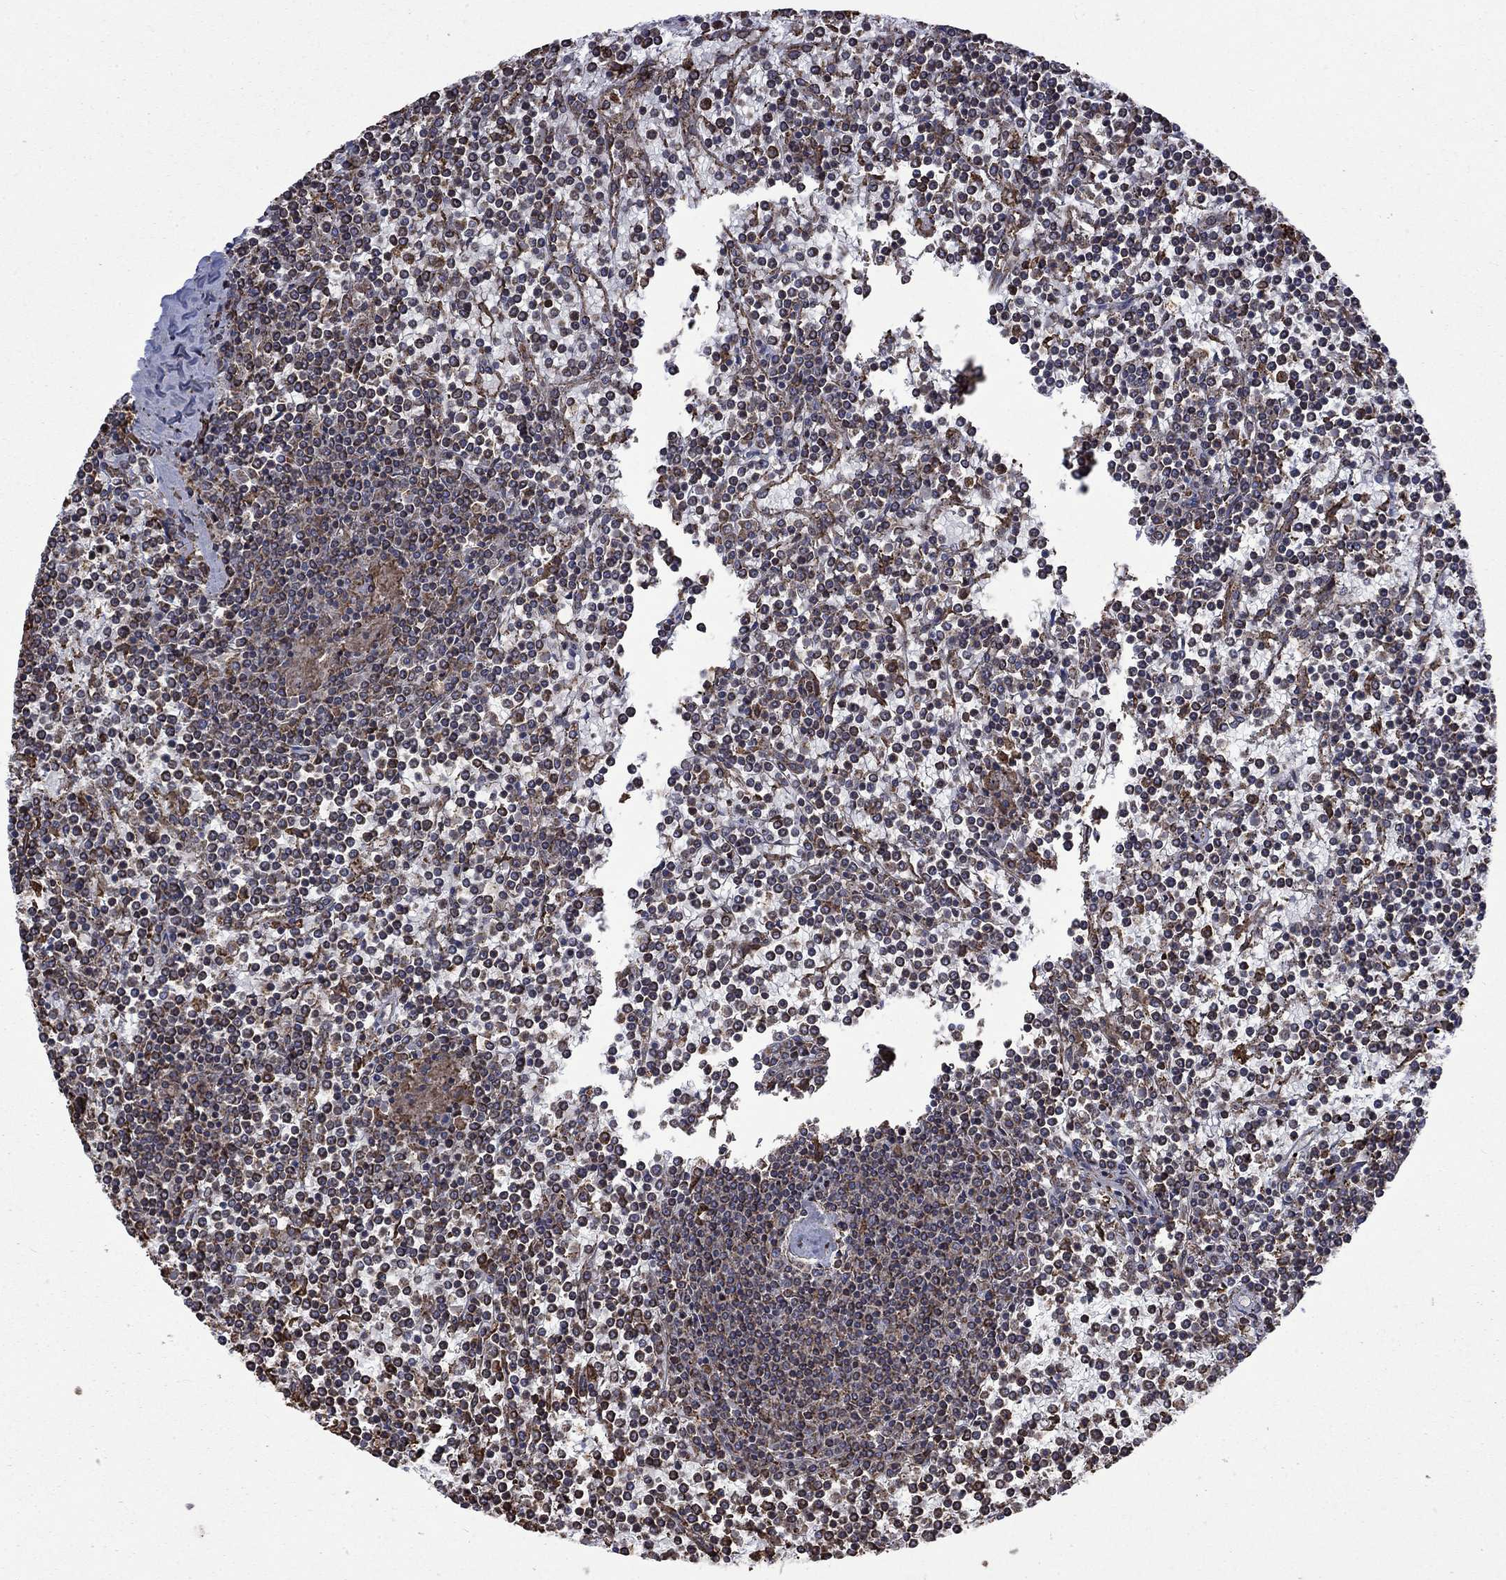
{"staining": {"intensity": "negative", "quantity": "none", "location": "none"}, "tissue": "lymphoma", "cell_type": "Tumor cells", "image_type": "cancer", "snomed": [{"axis": "morphology", "description": "Malignant lymphoma, non-Hodgkin's type, Low grade"}, {"axis": "topography", "description": "Spleen"}], "caption": "A micrograph of human malignant lymphoma, non-Hodgkin's type (low-grade) is negative for staining in tumor cells.", "gene": "ESRRA", "patient": {"sex": "female", "age": 19}}